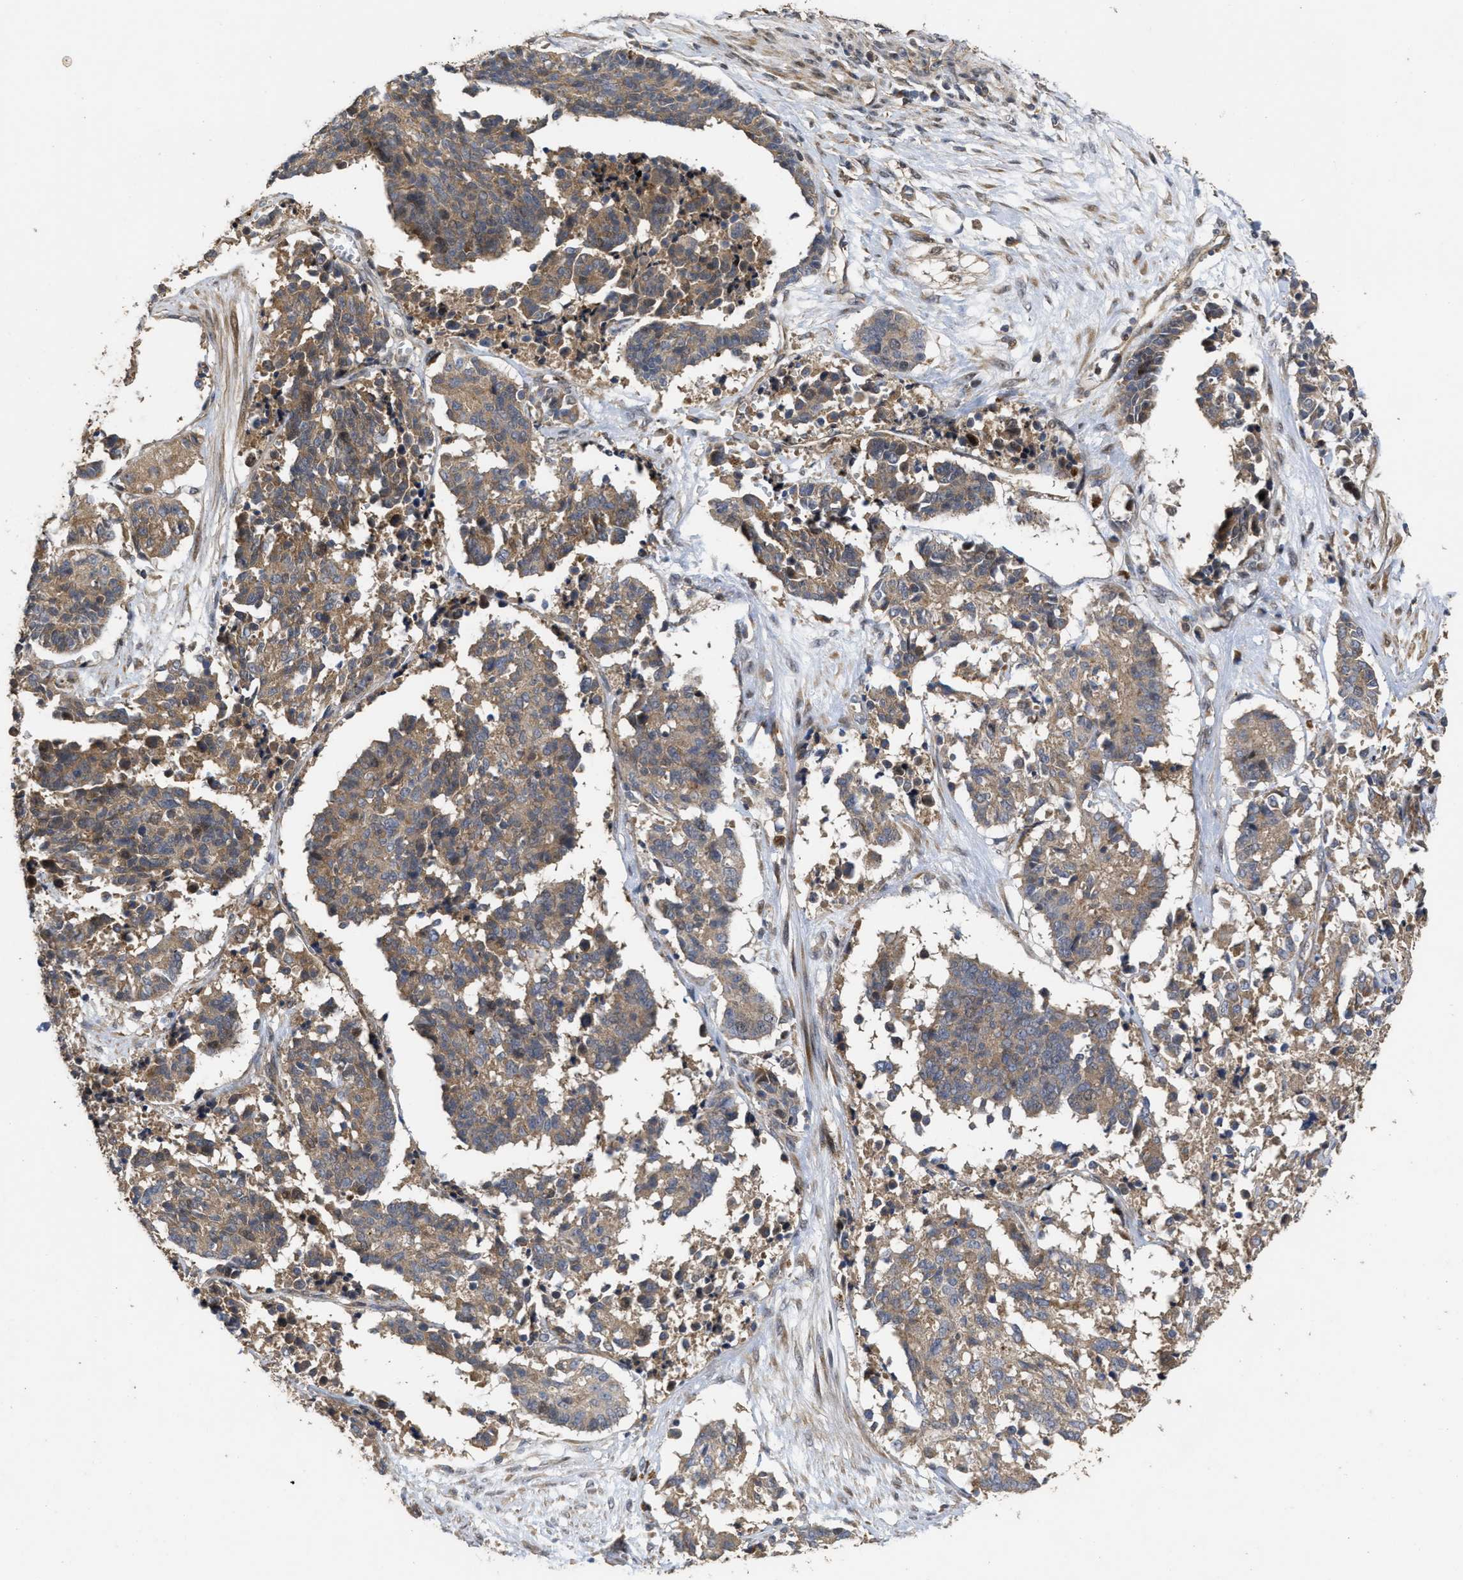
{"staining": {"intensity": "moderate", "quantity": ">75%", "location": "cytoplasmic/membranous"}, "tissue": "cervical cancer", "cell_type": "Tumor cells", "image_type": "cancer", "snomed": [{"axis": "morphology", "description": "Squamous cell carcinoma, NOS"}, {"axis": "topography", "description": "Cervix"}], "caption": "Protein staining demonstrates moderate cytoplasmic/membranous positivity in about >75% of tumor cells in cervical cancer.", "gene": "CBR3", "patient": {"sex": "female", "age": 35}}